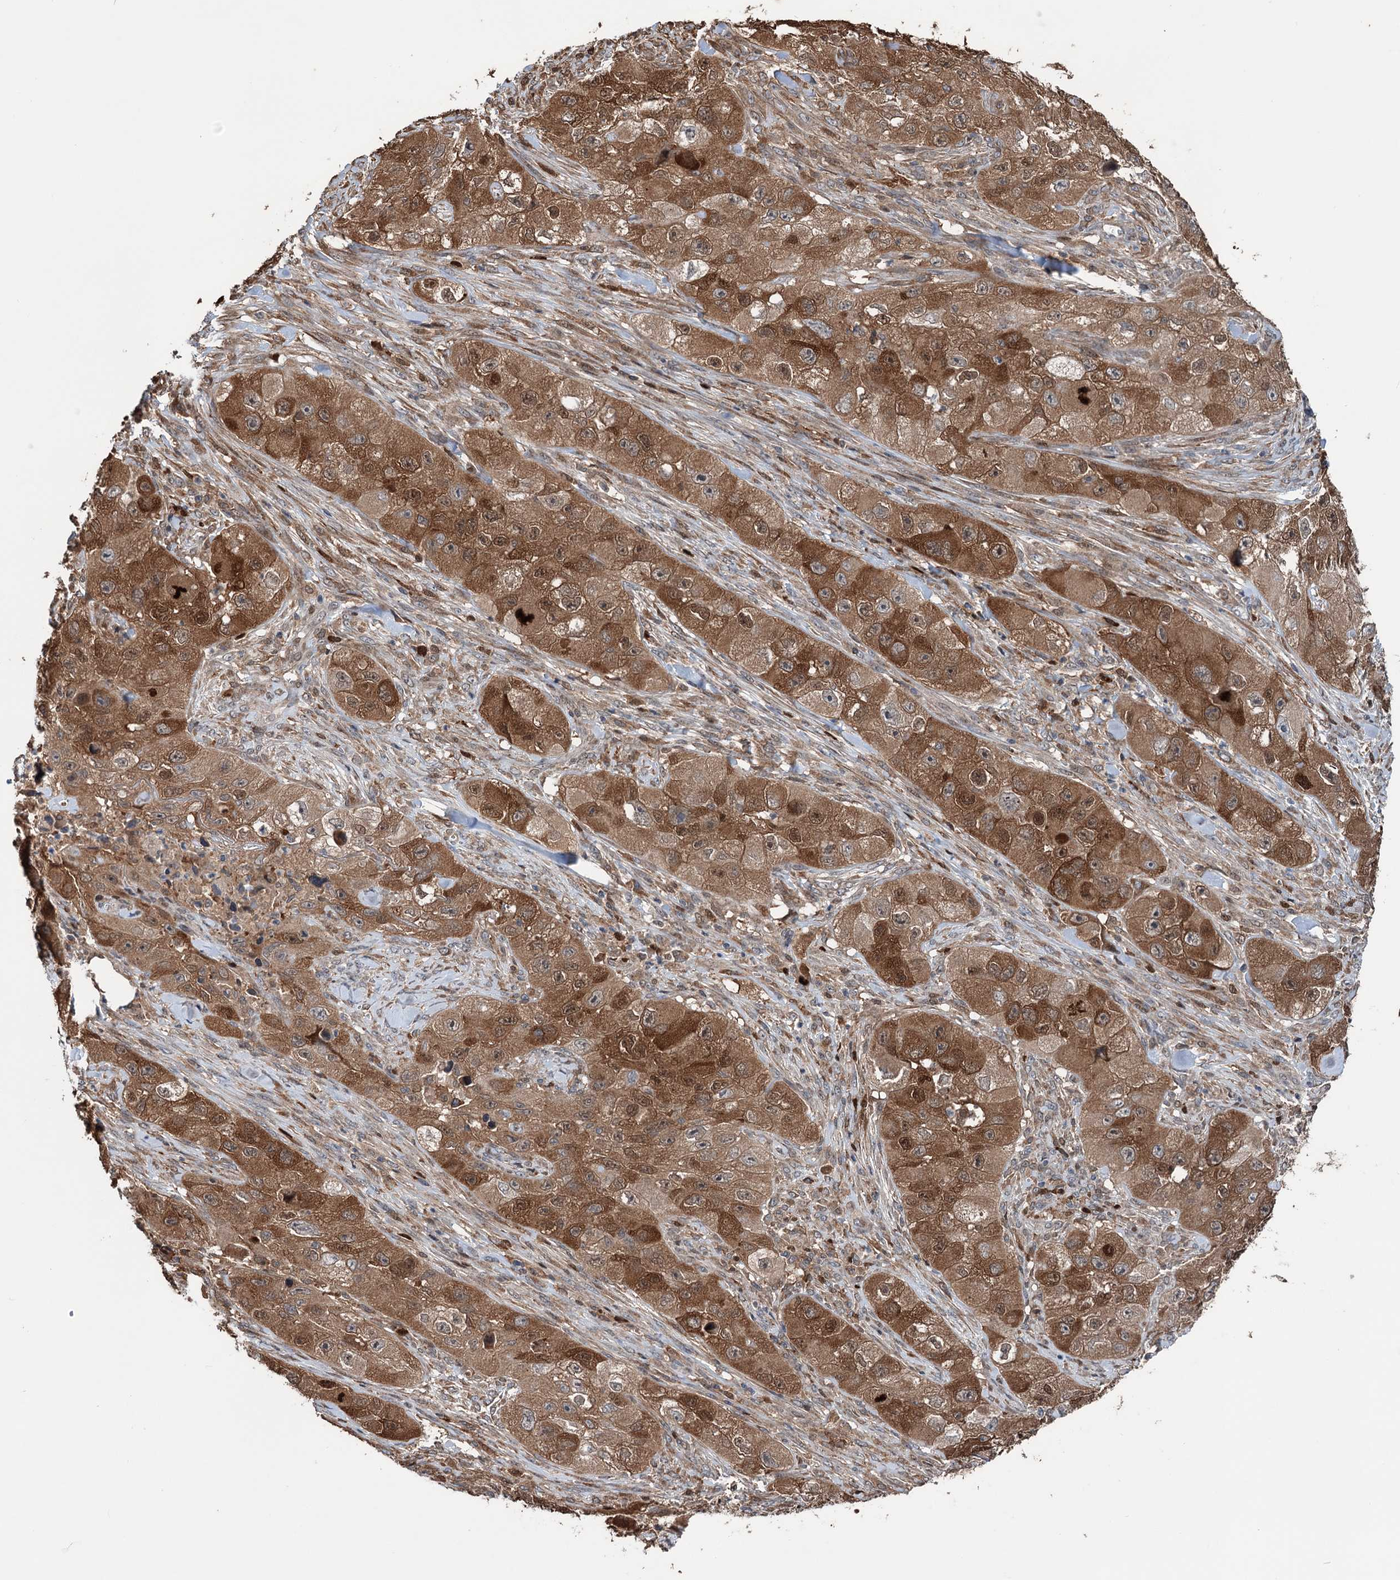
{"staining": {"intensity": "moderate", "quantity": ">75%", "location": "cytoplasmic/membranous,nuclear"}, "tissue": "skin cancer", "cell_type": "Tumor cells", "image_type": "cancer", "snomed": [{"axis": "morphology", "description": "Squamous cell carcinoma, NOS"}, {"axis": "topography", "description": "Skin"}, {"axis": "topography", "description": "Subcutis"}], "caption": "Human skin cancer (squamous cell carcinoma) stained for a protein (brown) demonstrates moderate cytoplasmic/membranous and nuclear positive positivity in about >75% of tumor cells.", "gene": "NCAPD2", "patient": {"sex": "male", "age": 73}}